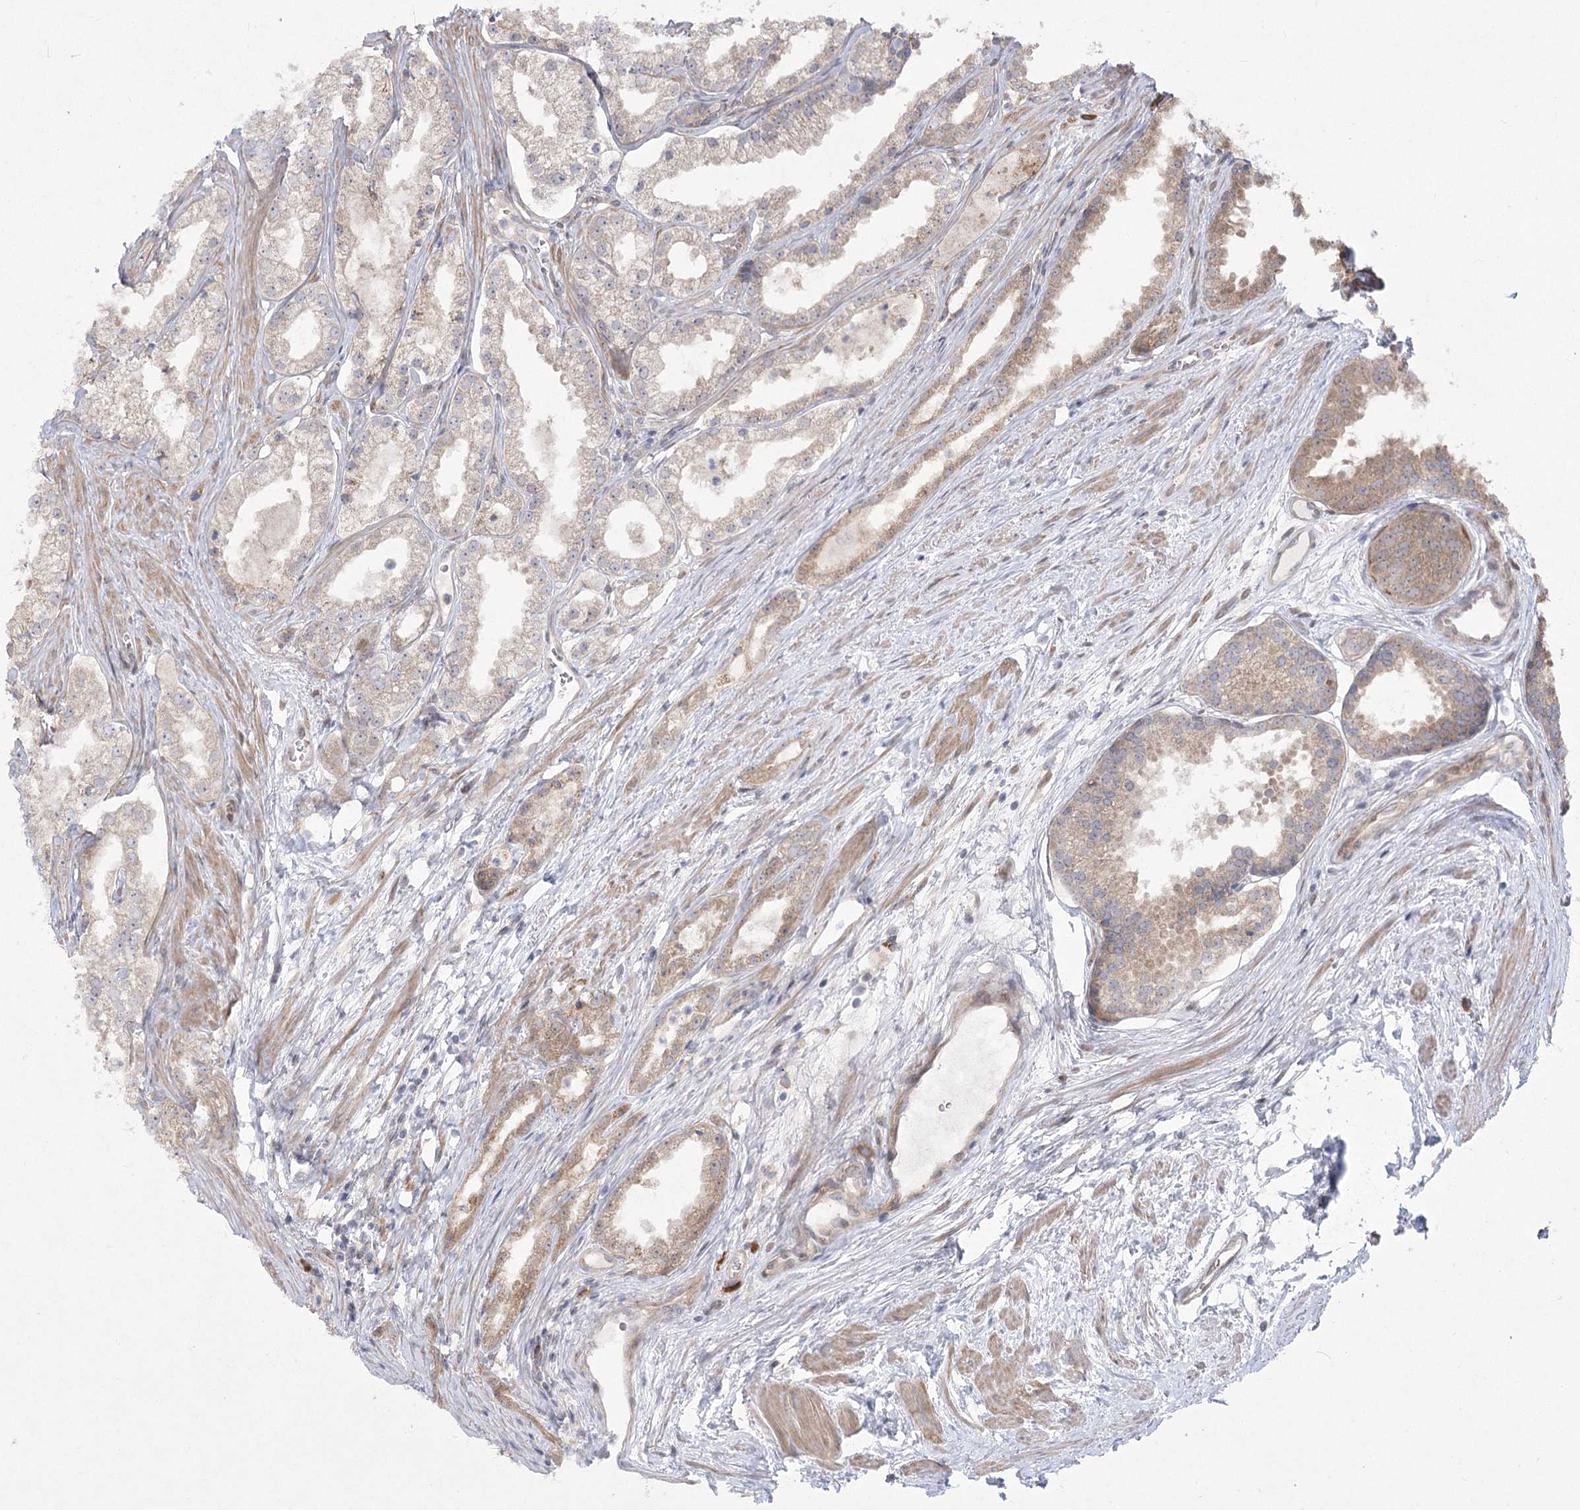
{"staining": {"intensity": "moderate", "quantity": "25%-75%", "location": "cytoplasmic/membranous"}, "tissue": "prostate cancer", "cell_type": "Tumor cells", "image_type": "cancer", "snomed": [{"axis": "morphology", "description": "Adenocarcinoma, High grade"}, {"axis": "topography", "description": "Prostate"}], "caption": "The image exhibits a brown stain indicating the presence of a protein in the cytoplasmic/membranous of tumor cells in prostate cancer (adenocarcinoma (high-grade)).", "gene": "CAMTA1", "patient": {"sex": "male", "age": 68}}